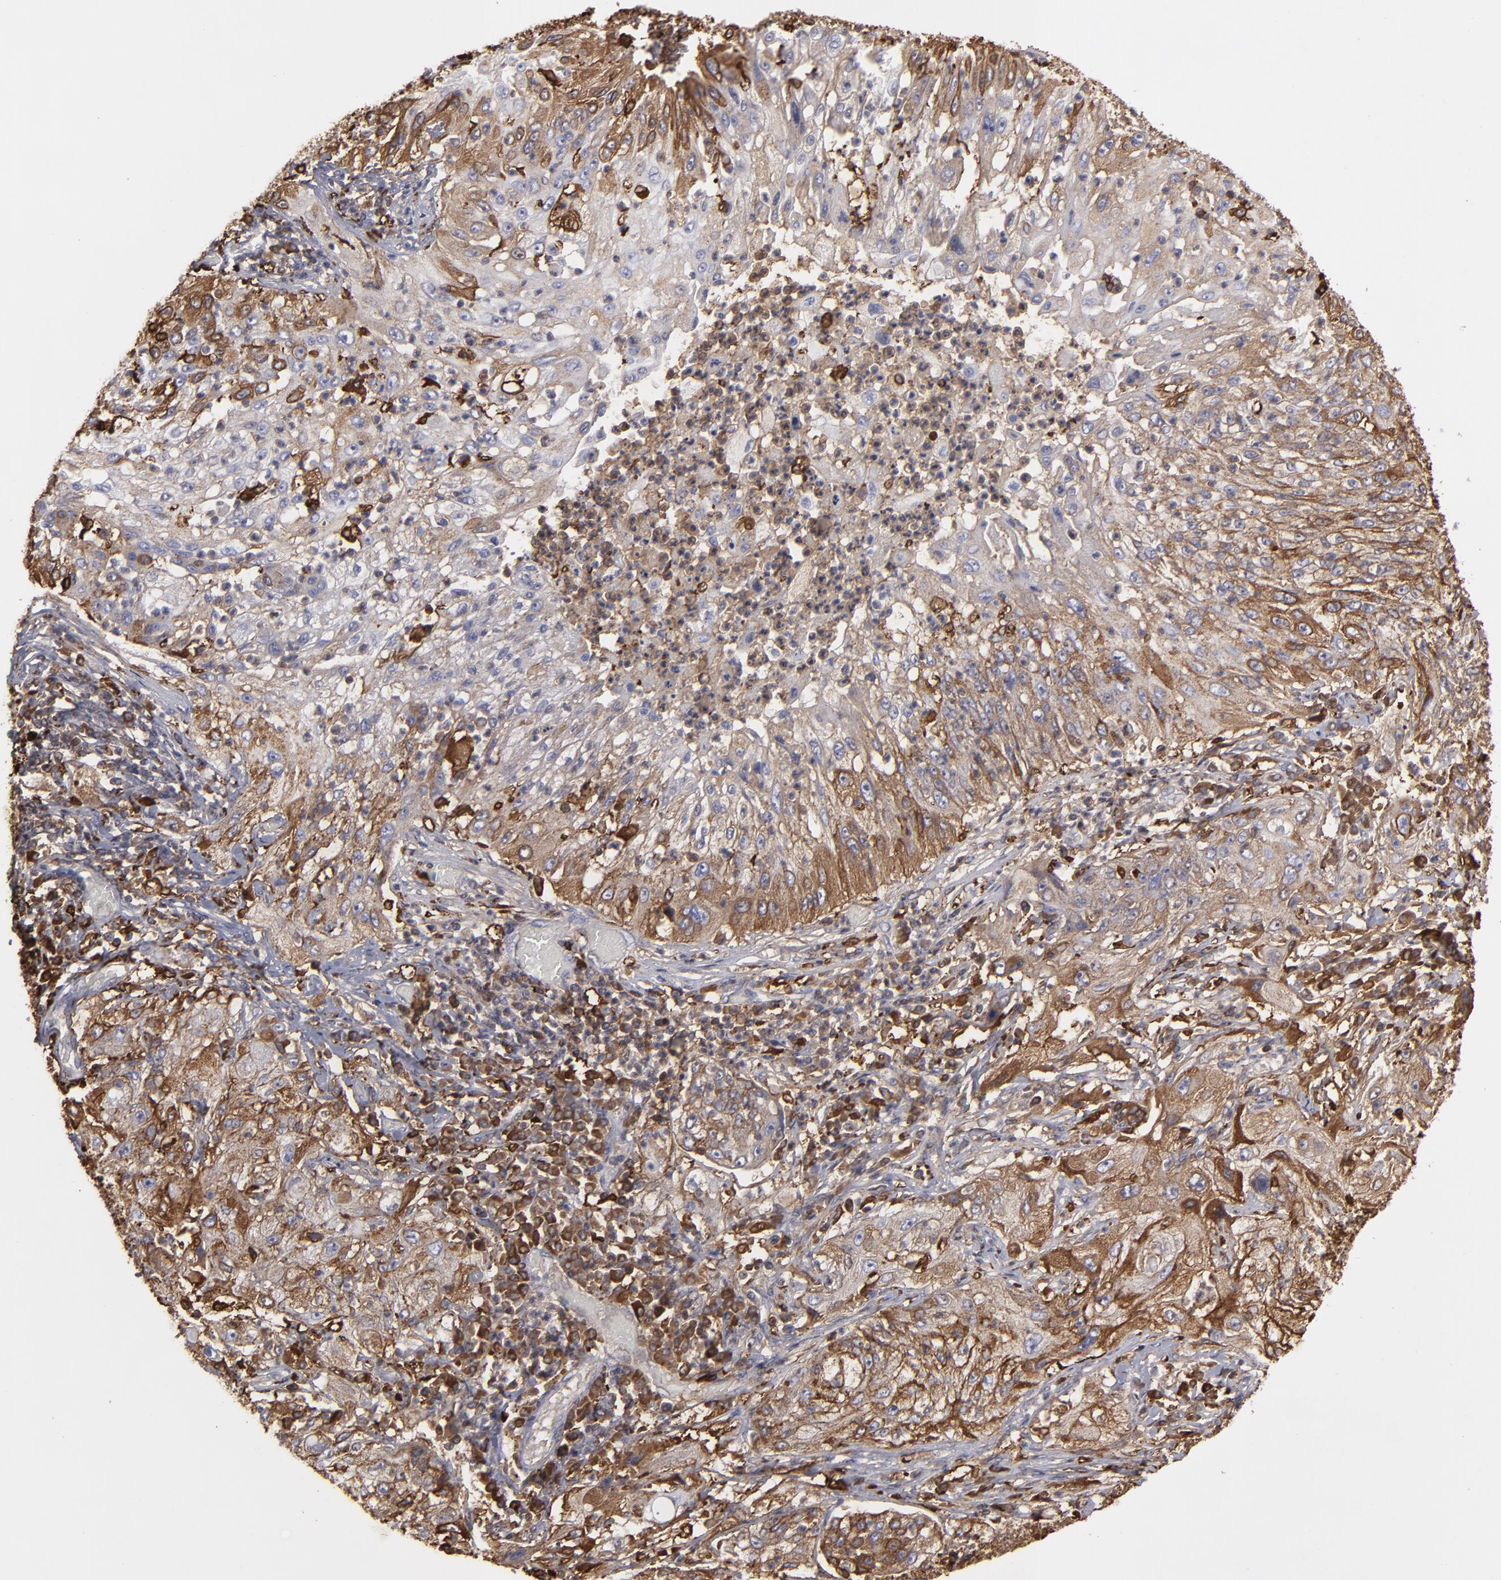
{"staining": {"intensity": "moderate", "quantity": "25%-75%", "location": "cytoplasmic/membranous"}, "tissue": "lung cancer", "cell_type": "Tumor cells", "image_type": "cancer", "snomed": [{"axis": "morphology", "description": "Inflammation, NOS"}, {"axis": "morphology", "description": "Squamous cell carcinoma, NOS"}, {"axis": "topography", "description": "Lymph node"}, {"axis": "topography", "description": "Soft tissue"}, {"axis": "topography", "description": "Lung"}], "caption": "Tumor cells demonstrate moderate cytoplasmic/membranous expression in about 25%-75% of cells in lung cancer (squamous cell carcinoma).", "gene": "ODC1", "patient": {"sex": "male", "age": 66}}